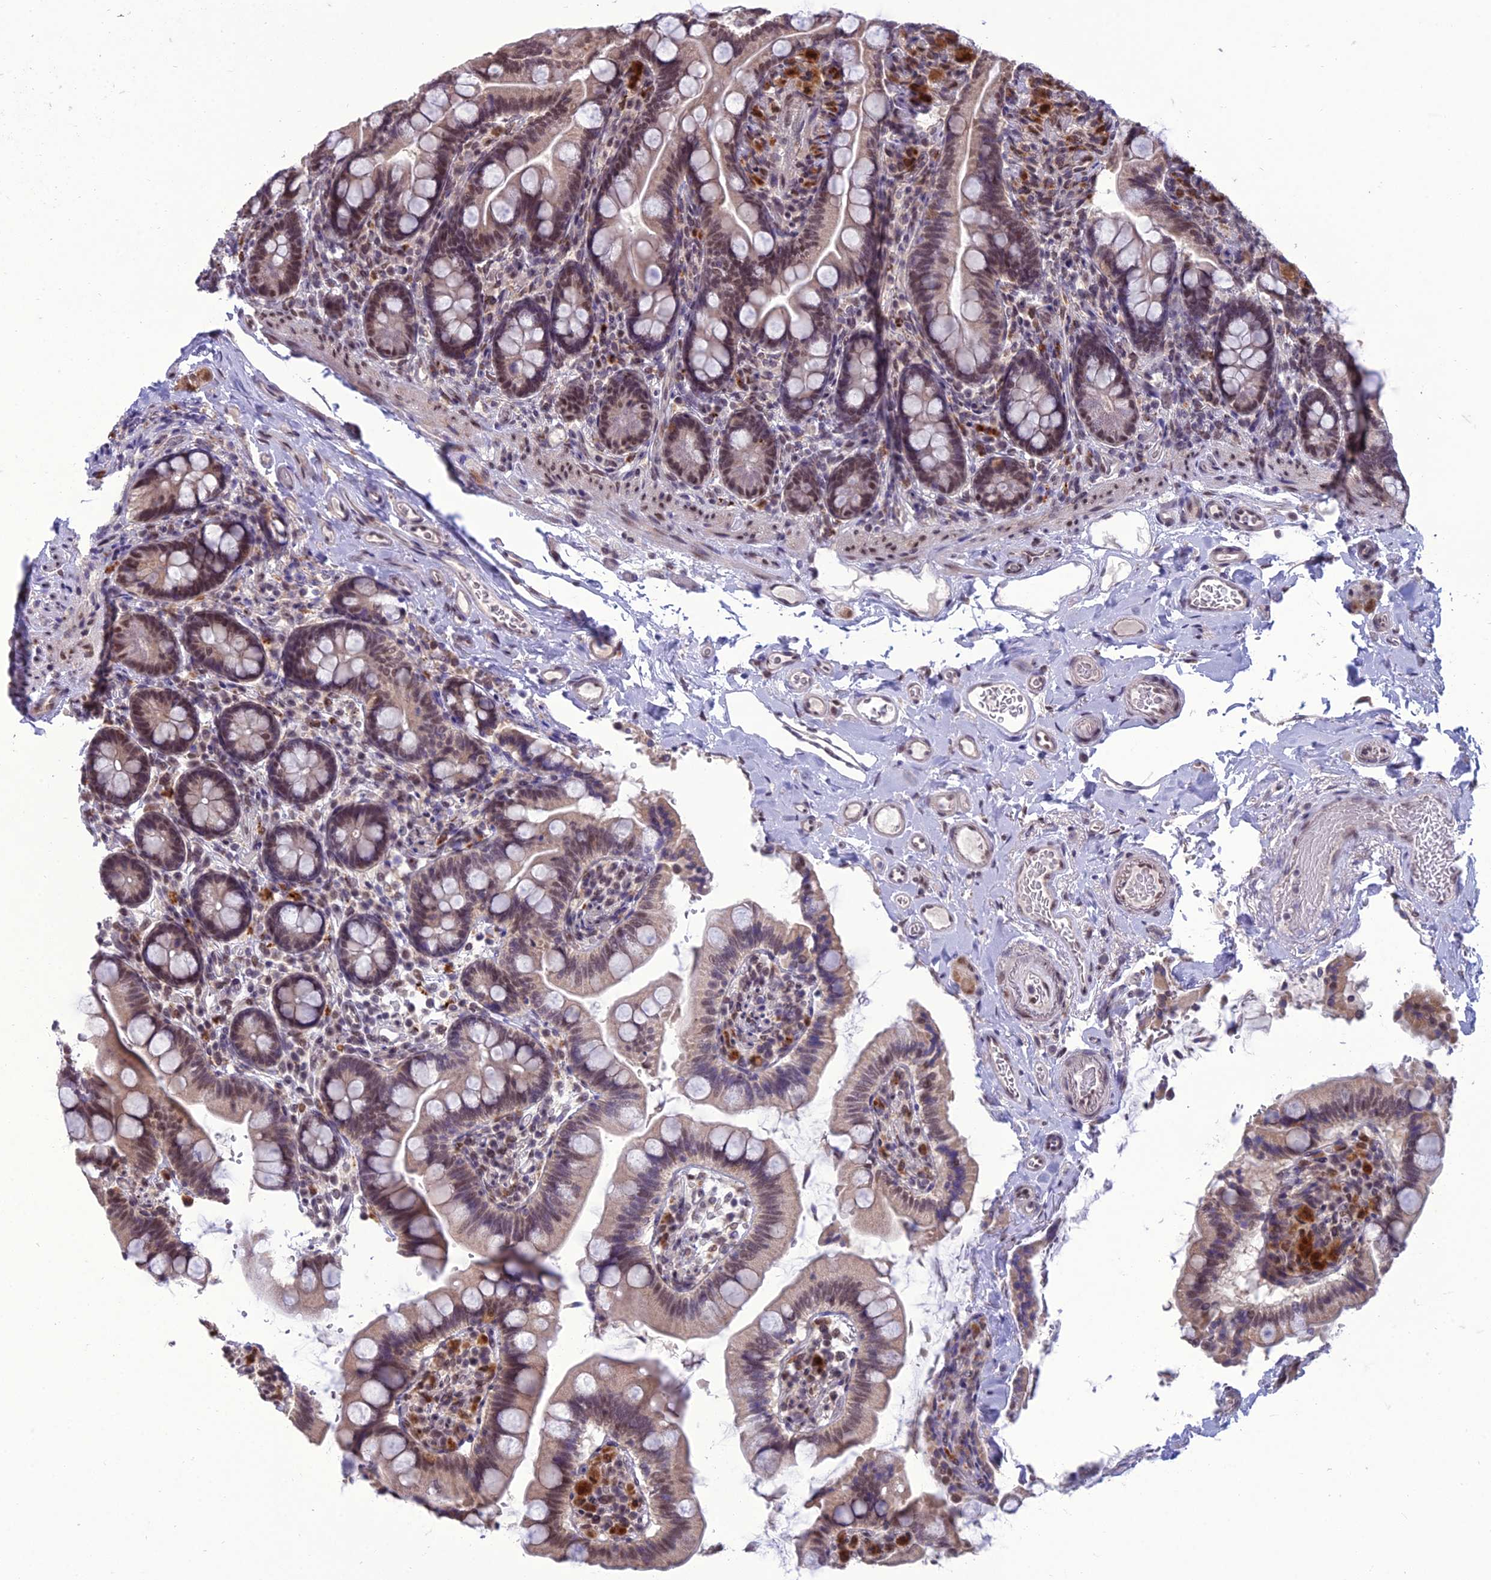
{"staining": {"intensity": "moderate", "quantity": "25%-75%", "location": "nuclear"}, "tissue": "small intestine", "cell_type": "Glandular cells", "image_type": "normal", "snomed": [{"axis": "morphology", "description": "Normal tissue, NOS"}, {"axis": "topography", "description": "Small intestine"}], "caption": "Immunohistochemistry micrograph of normal small intestine stained for a protein (brown), which displays medium levels of moderate nuclear expression in about 25%-75% of glandular cells.", "gene": "RANBP3", "patient": {"sex": "female", "age": 64}}